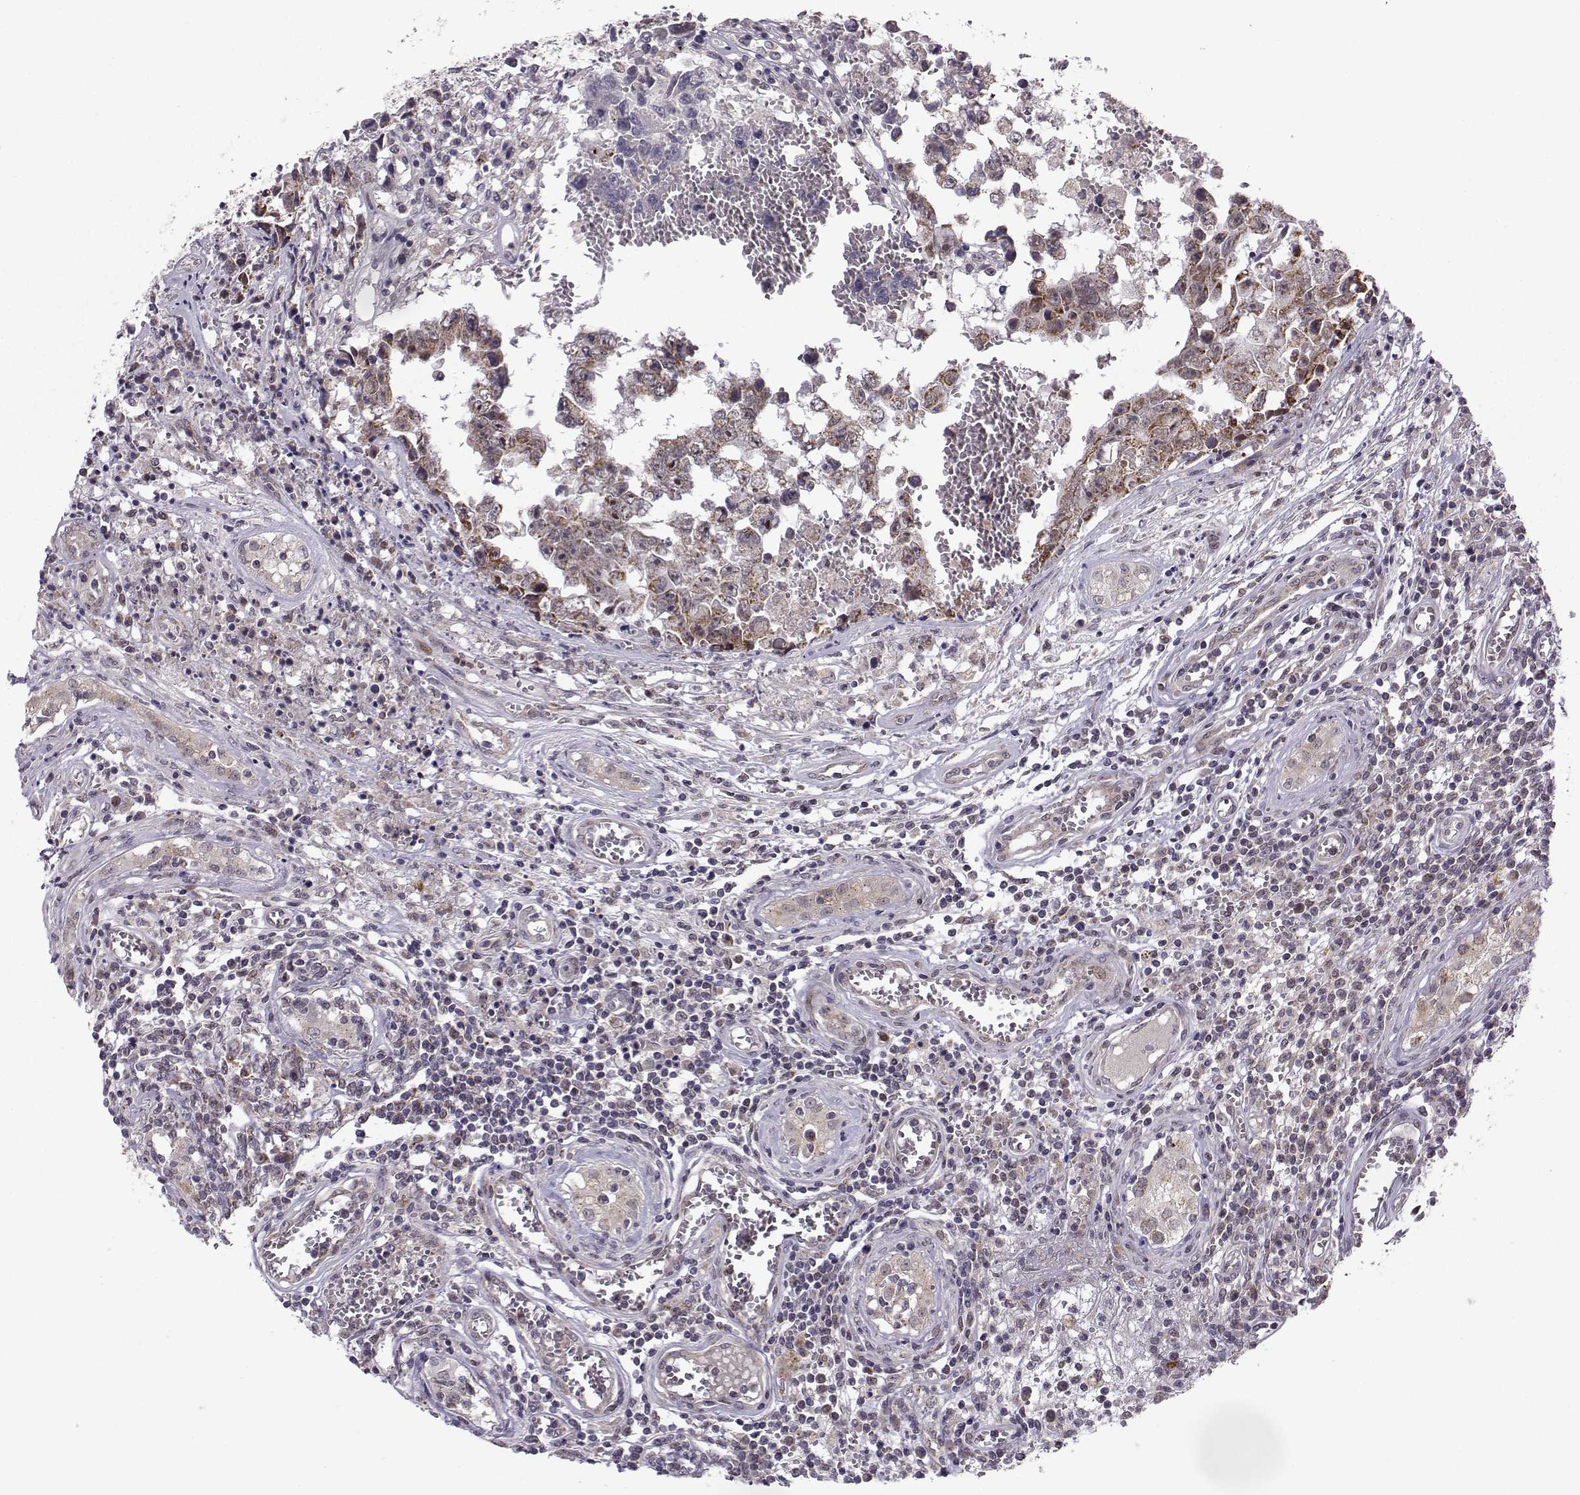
{"staining": {"intensity": "moderate", "quantity": ">75%", "location": "cytoplasmic/membranous"}, "tissue": "testis cancer", "cell_type": "Tumor cells", "image_type": "cancer", "snomed": [{"axis": "morphology", "description": "Carcinoma, Embryonal, NOS"}, {"axis": "topography", "description": "Testis"}], "caption": "Immunohistochemistry photomicrograph of neoplastic tissue: embryonal carcinoma (testis) stained using IHC exhibits medium levels of moderate protein expression localized specifically in the cytoplasmic/membranous of tumor cells, appearing as a cytoplasmic/membranous brown color.", "gene": "NECAB3", "patient": {"sex": "male", "age": 36}}